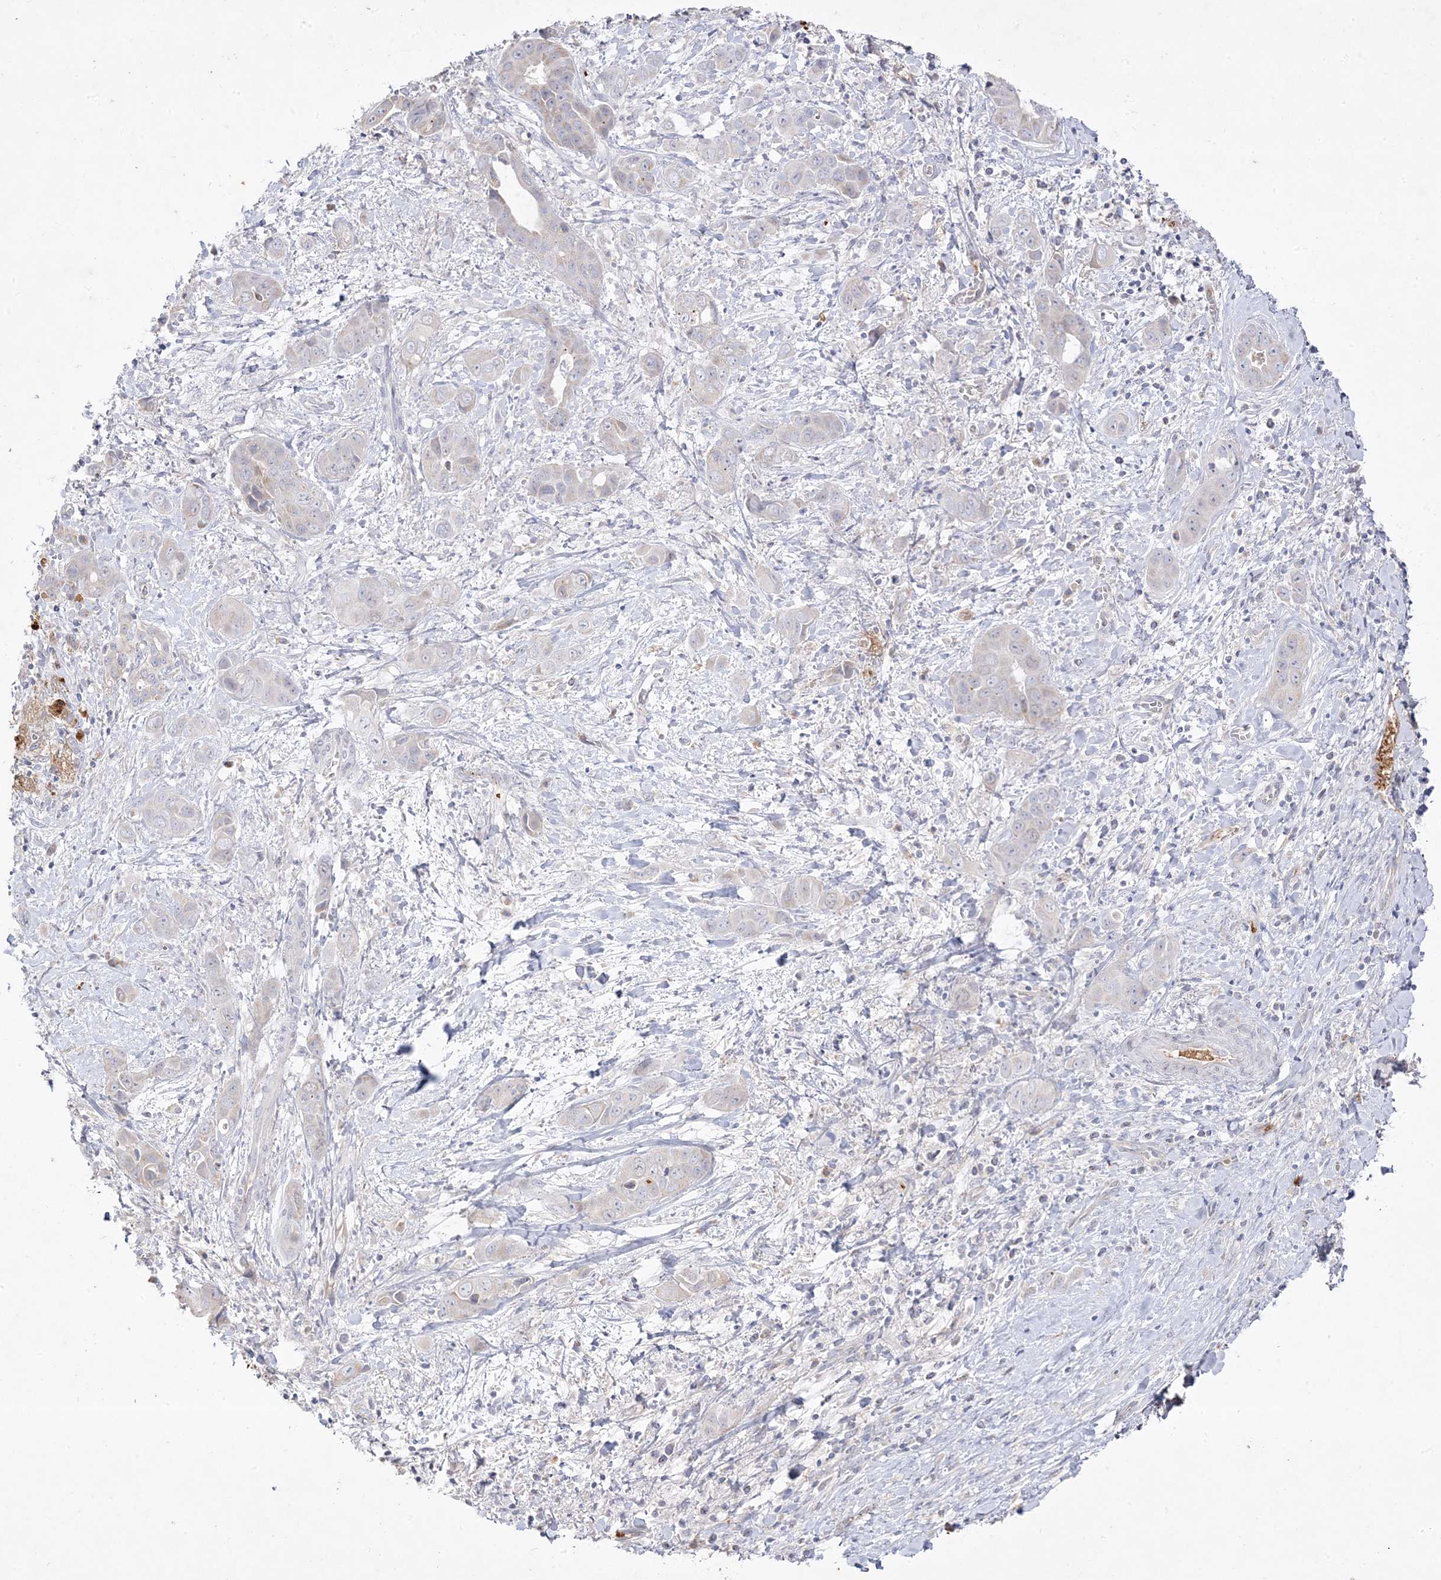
{"staining": {"intensity": "negative", "quantity": "none", "location": "none"}, "tissue": "liver cancer", "cell_type": "Tumor cells", "image_type": "cancer", "snomed": [{"axis": "morphology", "description": "Cholangiocarcinoma"}, {"axis": "topography", "description": "Liver"}], "caption": "Tumor cells show no significant staining in liver cholangiocarcinoma.", "gene": "TRANK1", "patient": {"sex": "female", "age": 52}}